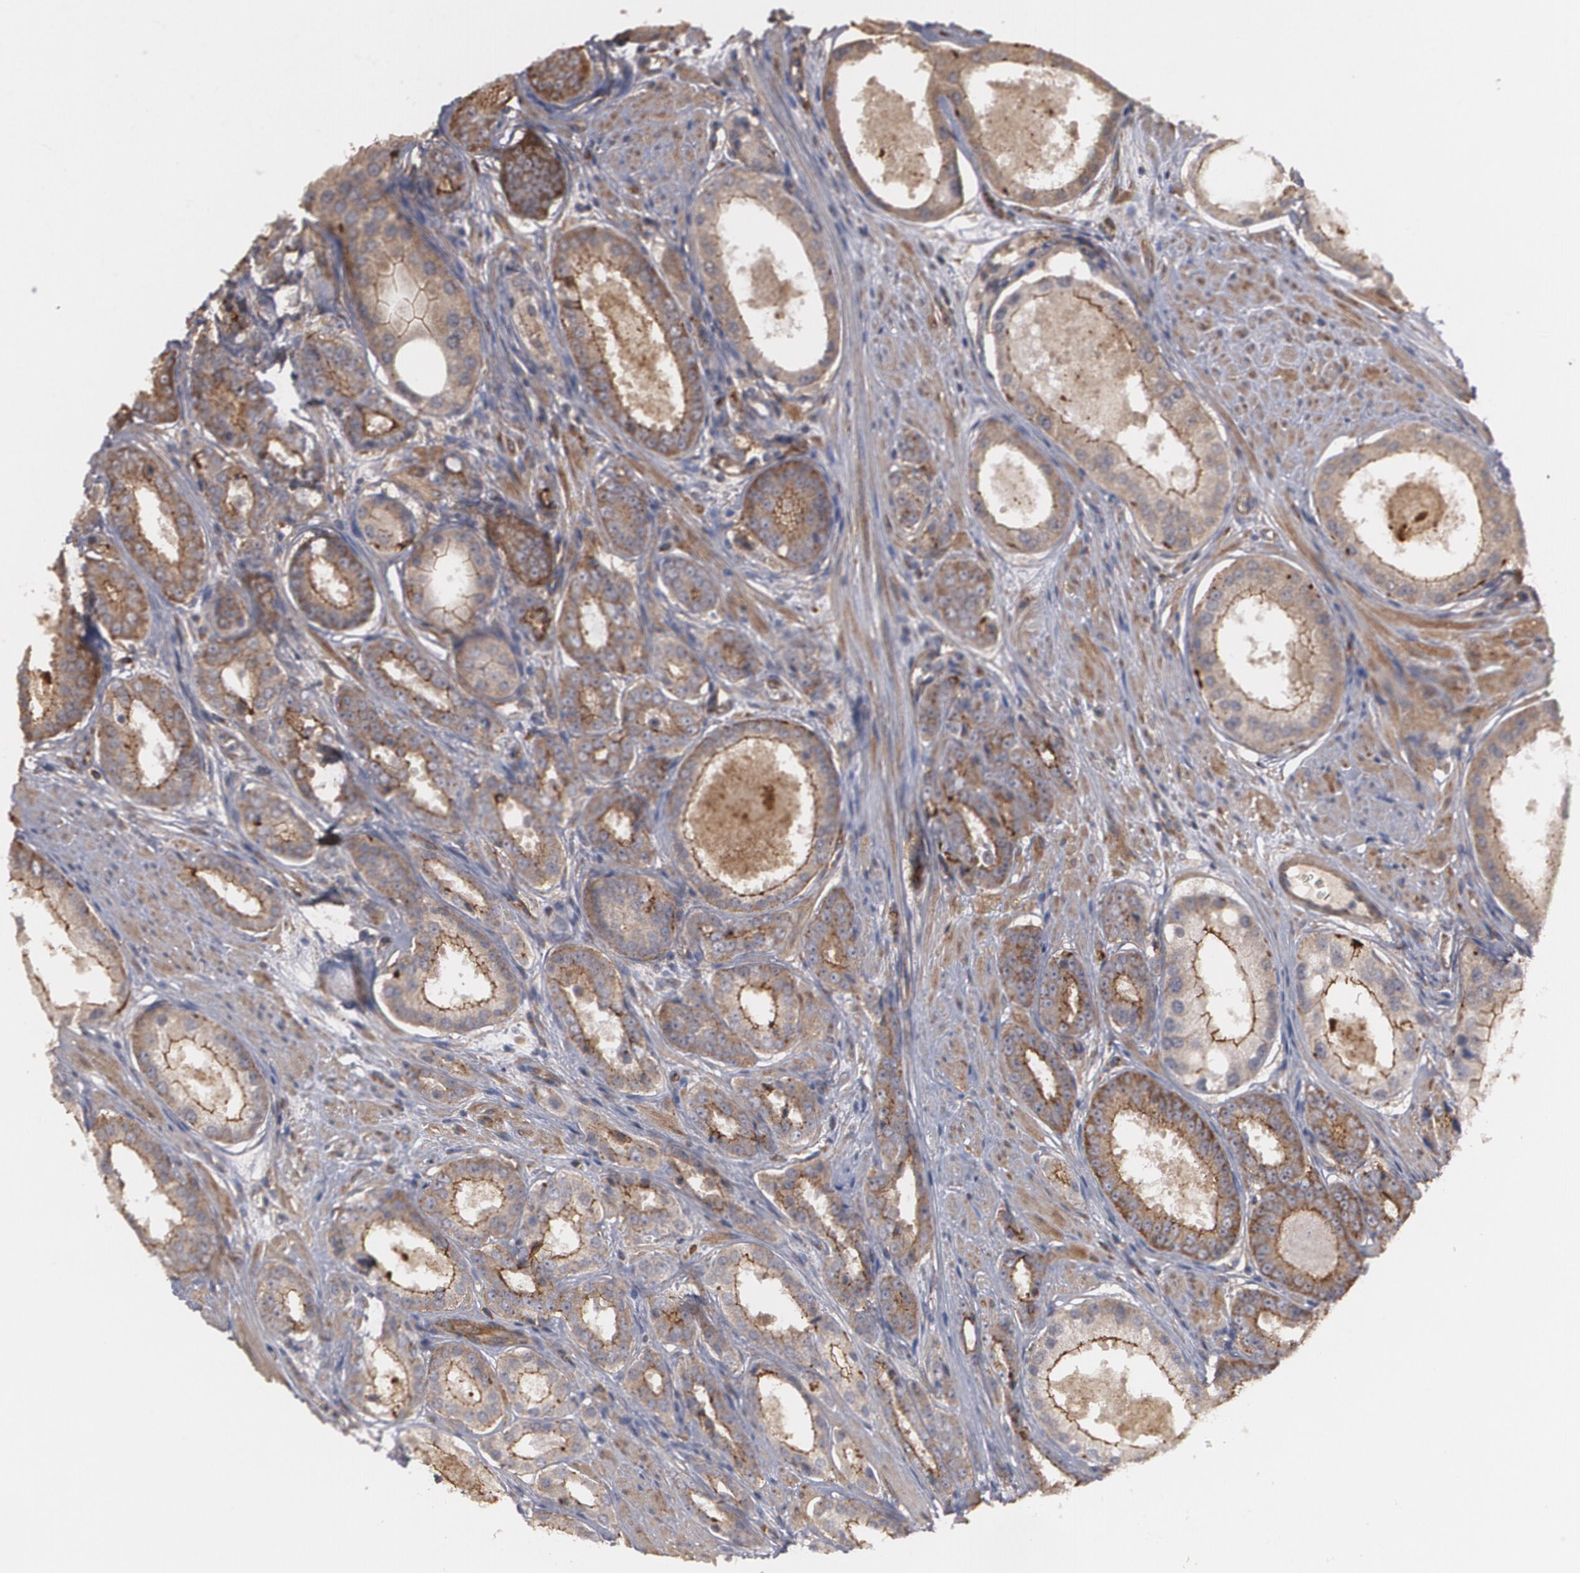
{"staining": {"intensity": "weak", "quantity": ">75%", "location": "cytoplasmic/membranous"}, "tissue": "prostate cancer", "cell_type": "Tumor cells", "image_type": "cancer", "snomed": [{"axis": "morphology", "description": "Adenocarcinoma, Medium grade"}, {"axis": "topography", "description": "Prostate"}], "caption": "Tumor cells demonstrate weak cytoplasmic/membranous expression in approximately >75% of cells in prostate medium-grade adenocarcinoma.", "gene": "TJP1", "patient": {"sex": "male", "age": 53}}